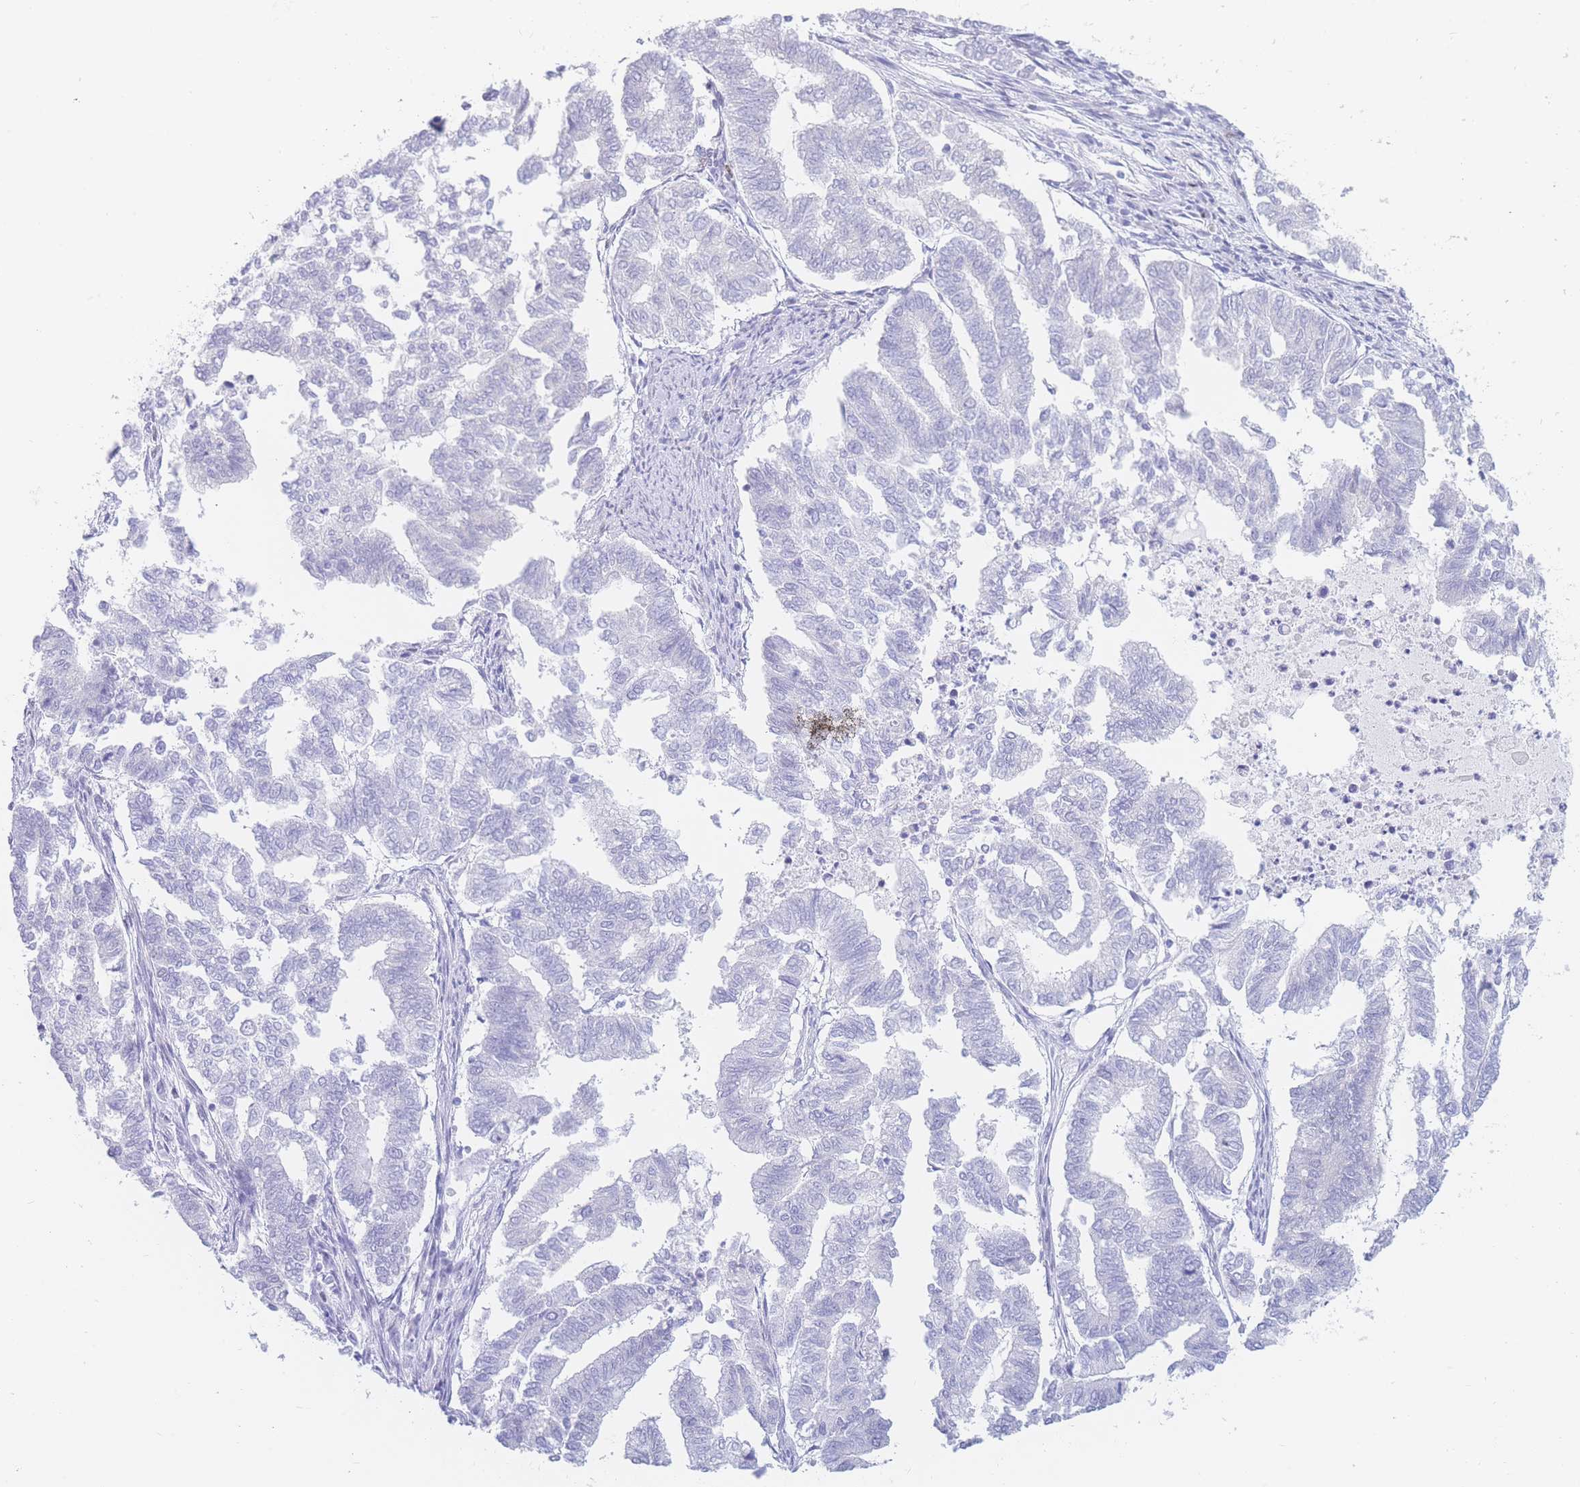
{"staining": {"intensity": "negative", "quantity": "none", "location": "none"}, "tissue": "endometrial cancer", "cell_type": "Tumor cells", "image_type": "cancer", "snomed": [{"axis": "morphology", "description": "Adenocarcinoma, NOS"}, {"axis": "topography", "description": "Endometrium"}], "caption": "Immunohistochemical staining of endometrial adenocarcinoma demonstrates no significant staining in tumor cells. (DAB (3,3'-diaminobenzidine) immunohistochemistry (IHC) with hematoxylin counter stain).", "gene": "PSMB5", "patient": {"sex": "female", "age": 79}}